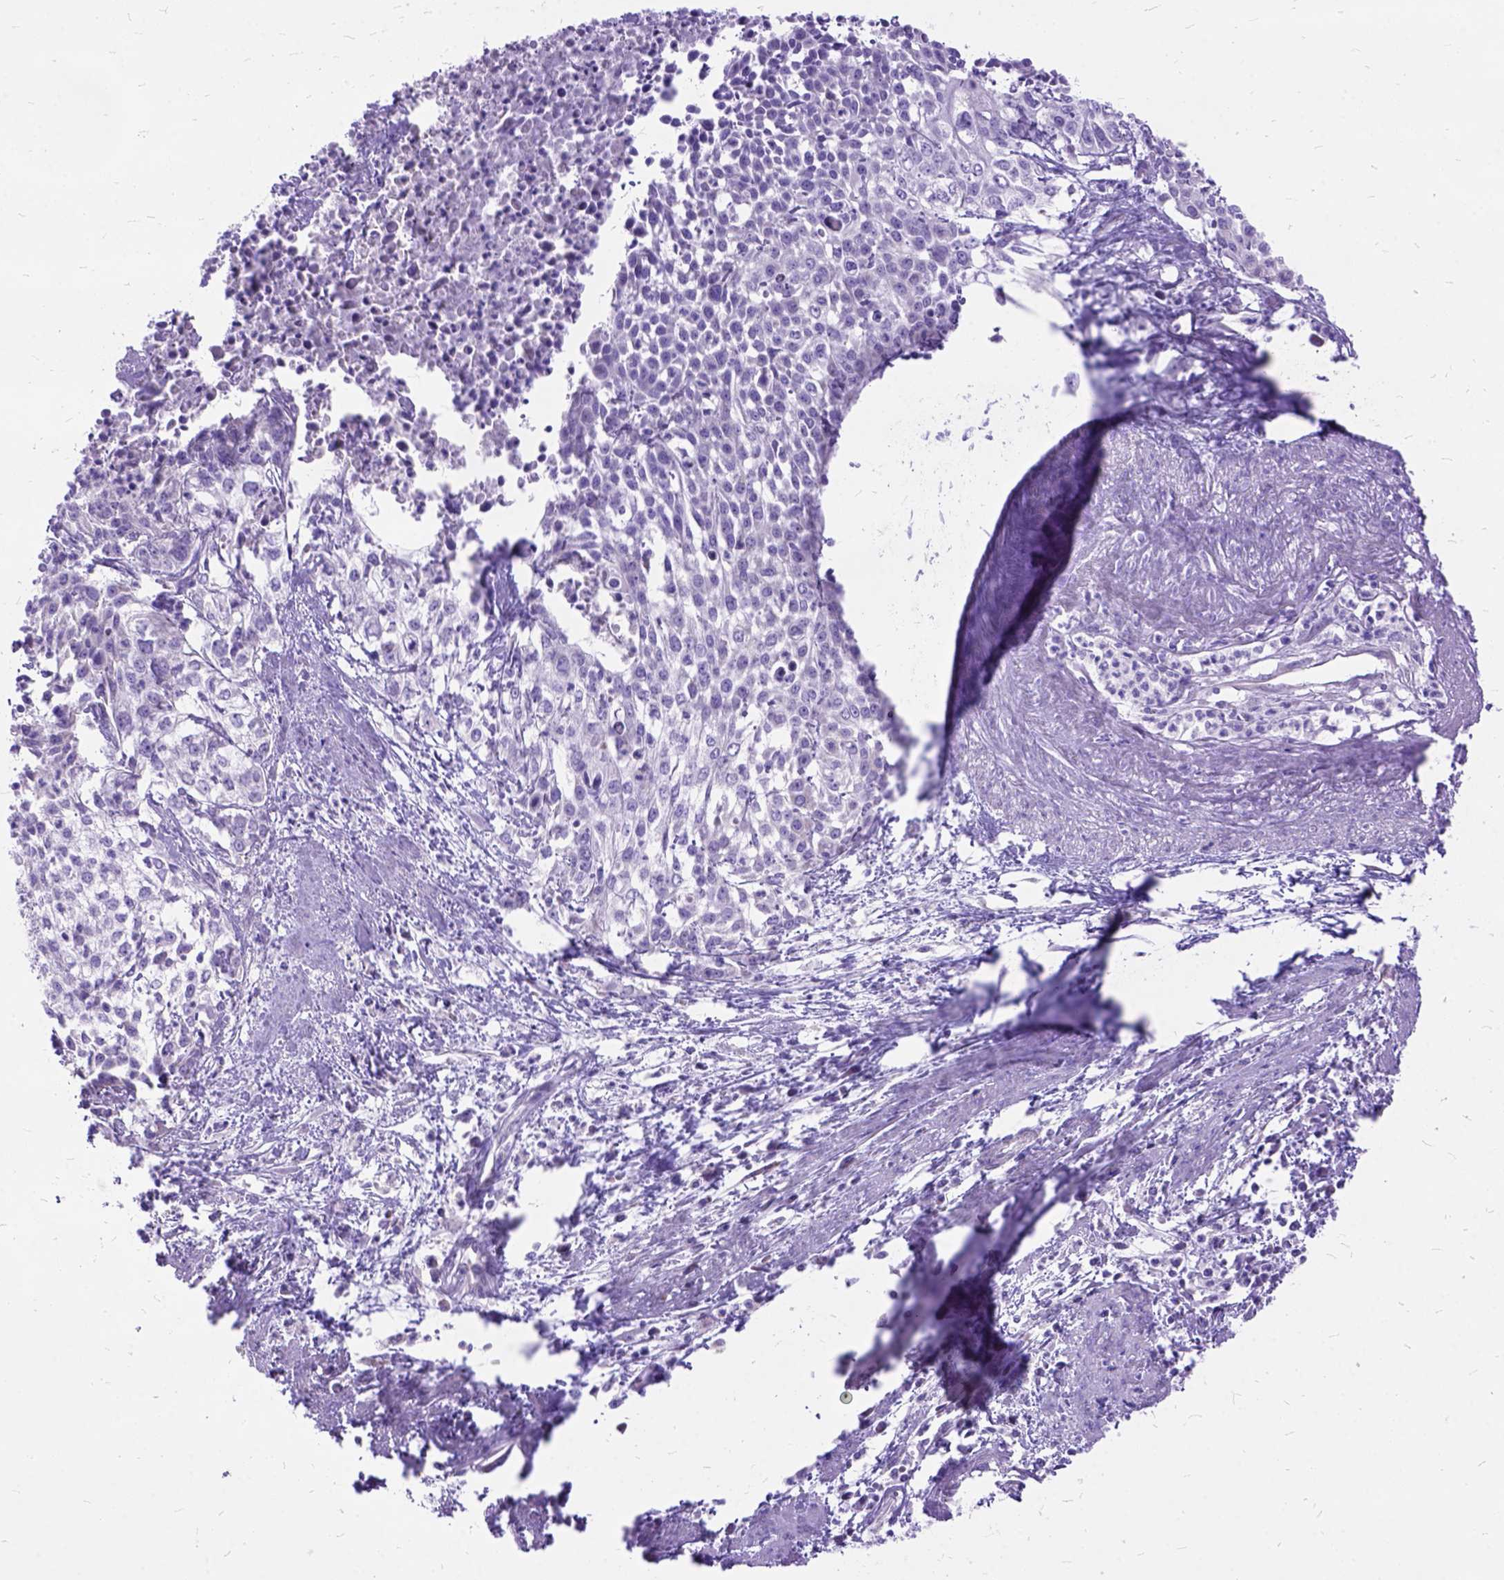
{"staining": {"intensity": "negative", "quantity": "none", "location": "none"}, "tissue": "cervical cancer", "cell_type": "Tumor cells", "image_type": "cancer", "snomed": [{"axis": "morphology", "description": "Squamous cell carcinoma, NOS"}, {"axis": "topography", "description": "Cervix"}], "caption": "Protein analysis of squamous cell carcinoma (cervical) shows no significant expression in tumor cells.", "gene": "CTAG2", "patient": {"sex": "female", "age": 39}}